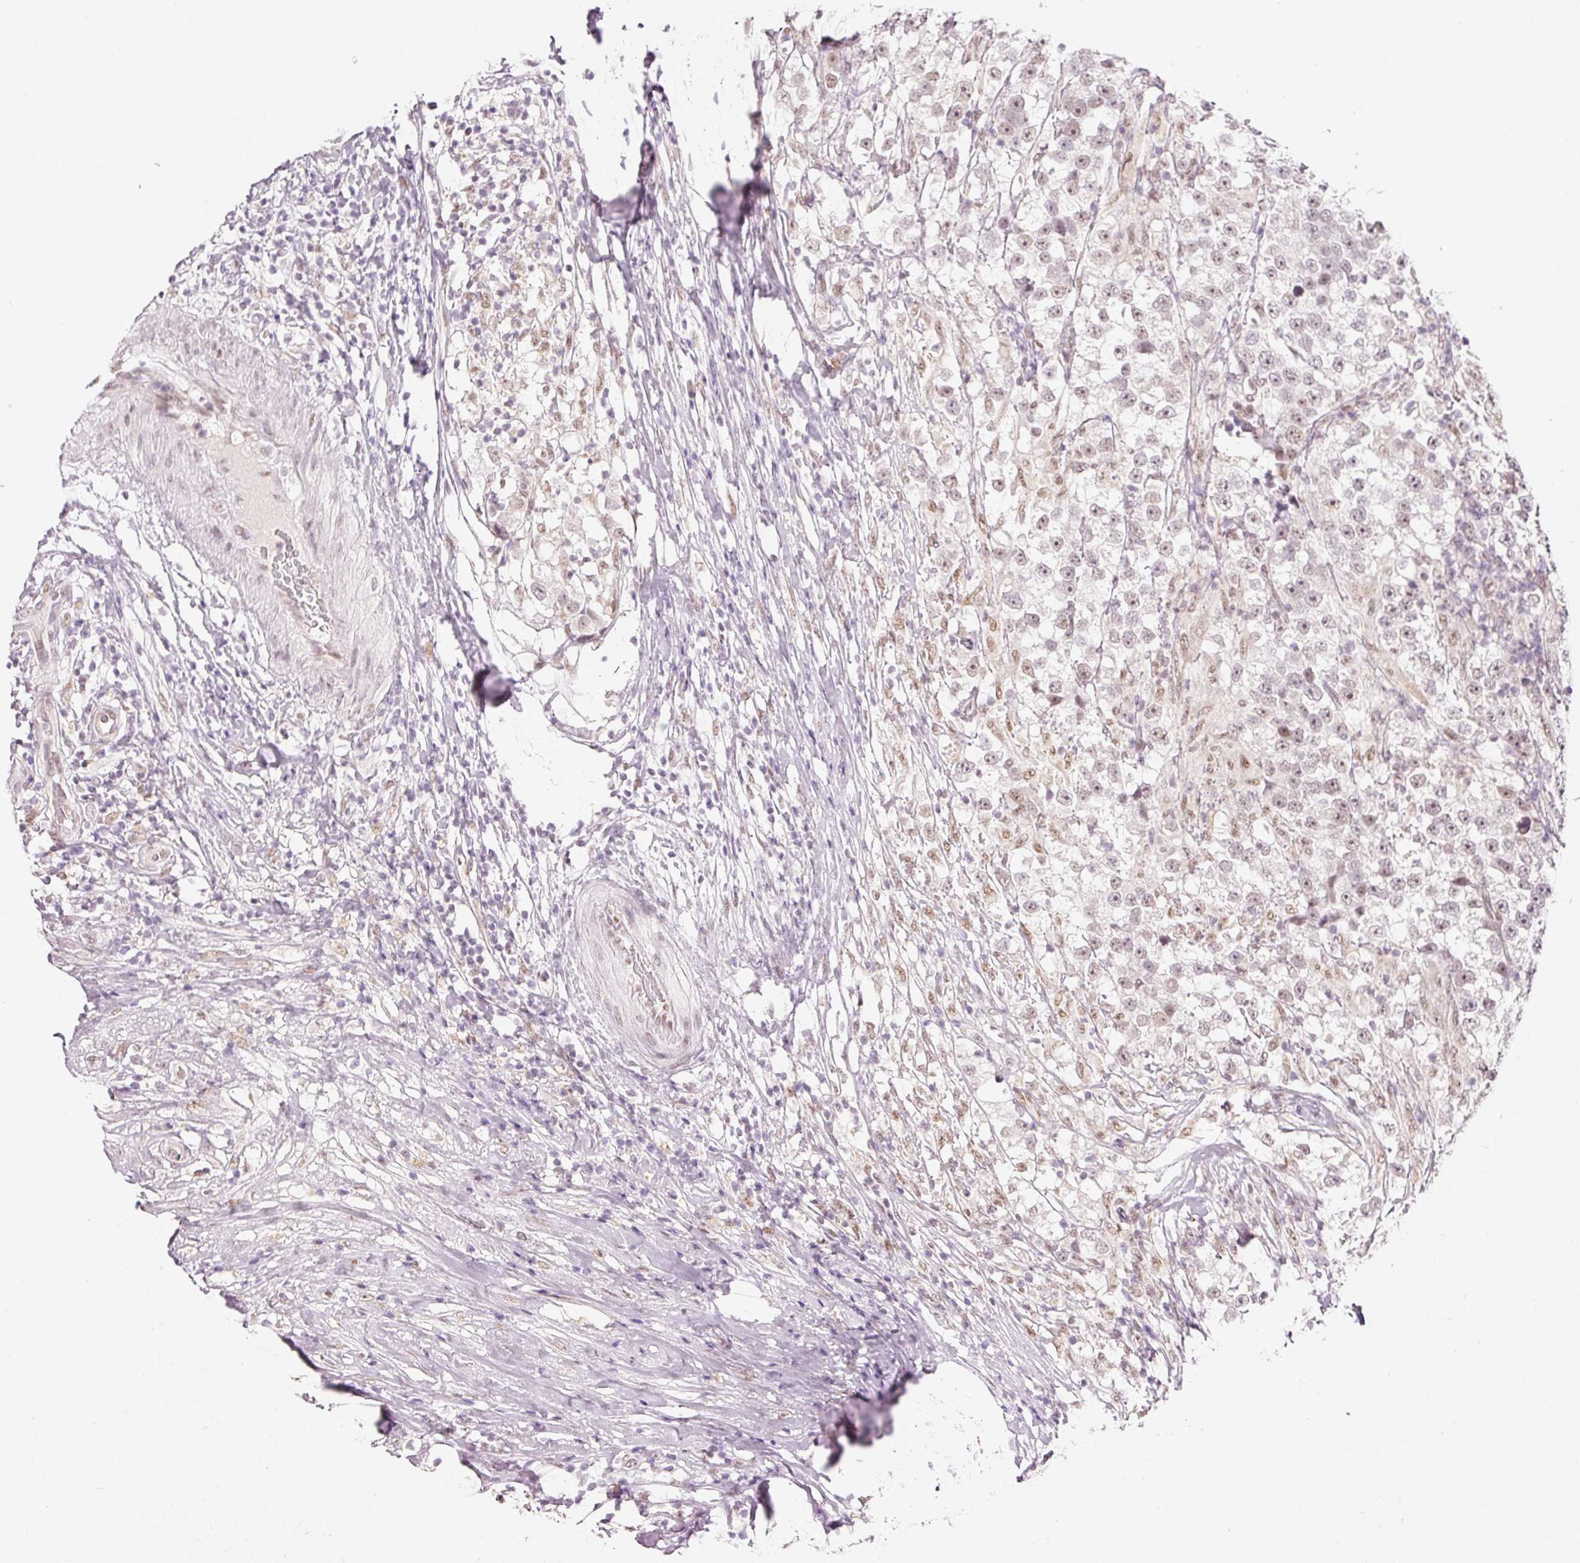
{"staining": {"intensity": "weak", "quantity": "25%-75%", "location": "nuclear"}, "tissue": "testis cancer", "cell_type": "Tumor cells", "image_type": "cancer", "snomed": [{"axis": "morphology", "description": "Seminoma, NOS"}, {"axis": "topography", "description": "Testis"}], "caption": "Immunohistochemical staining of human testis seminoma demonstrates weak nuclear protein expression in approximately 25%-75% of tumor cells.", "gene": "FSTL3", "patient": {"sex": "male", "age": 46}}